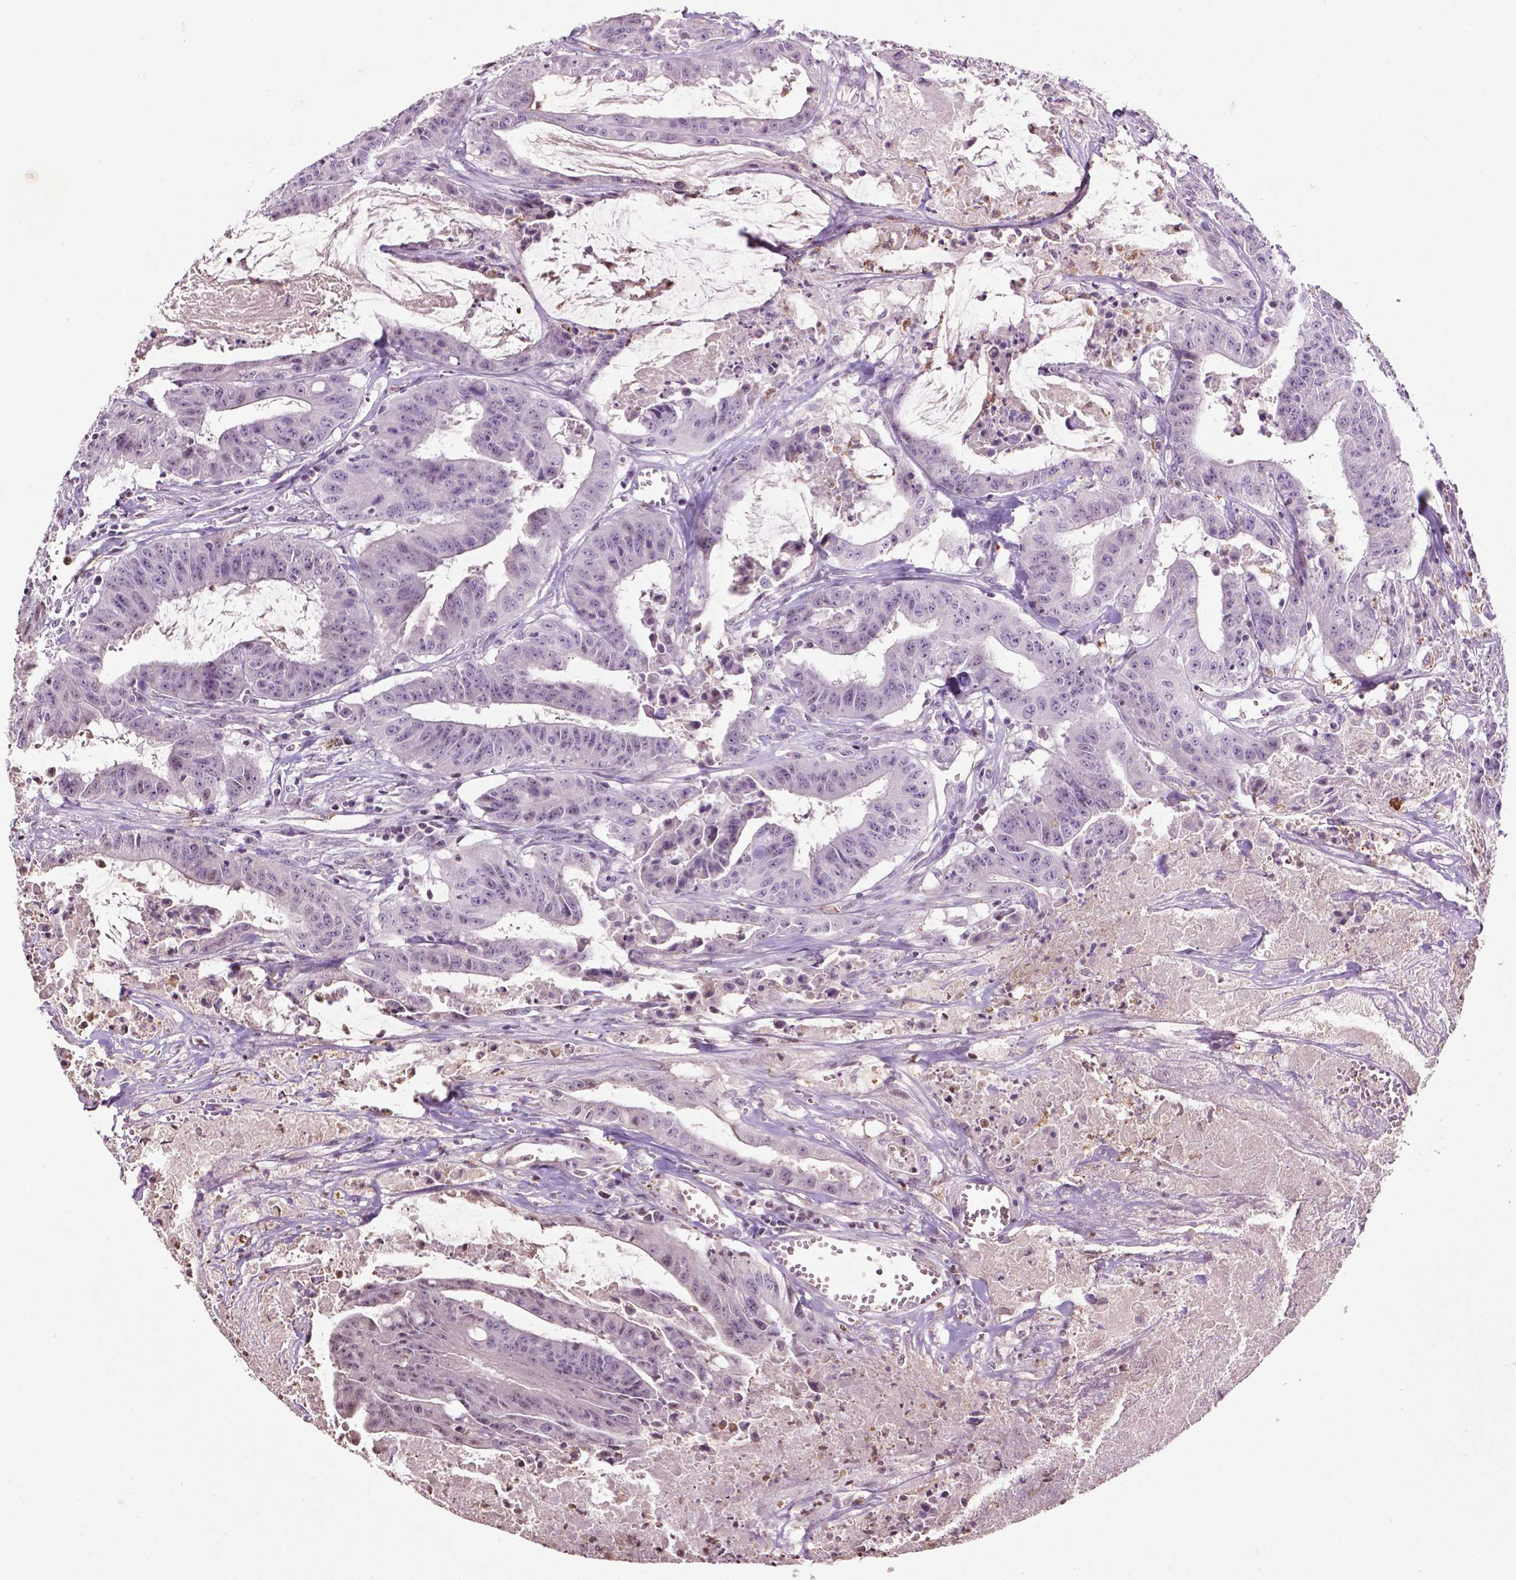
{"staining": {"intensity": "negative", "quantity": "none", "location": "none"}, "tissue": "colorectal cancer", "cell_type": "Tumor cells", "image_type": "cancer", "snomed": [{"axis": "morphology", "description": "Adenocarcinoma, NOS"}, {"axis": "topography", "description": "Colon"}], "caption": "Immunohistochemistry (IHC) photomicrograph of human colorectal cancer (adenocarcinoma) stained for a protein (brown), which demonstrates no staining in tumor cells.", "gene": "NTNG2", "patient": {"sex": "male", "age": 33}}